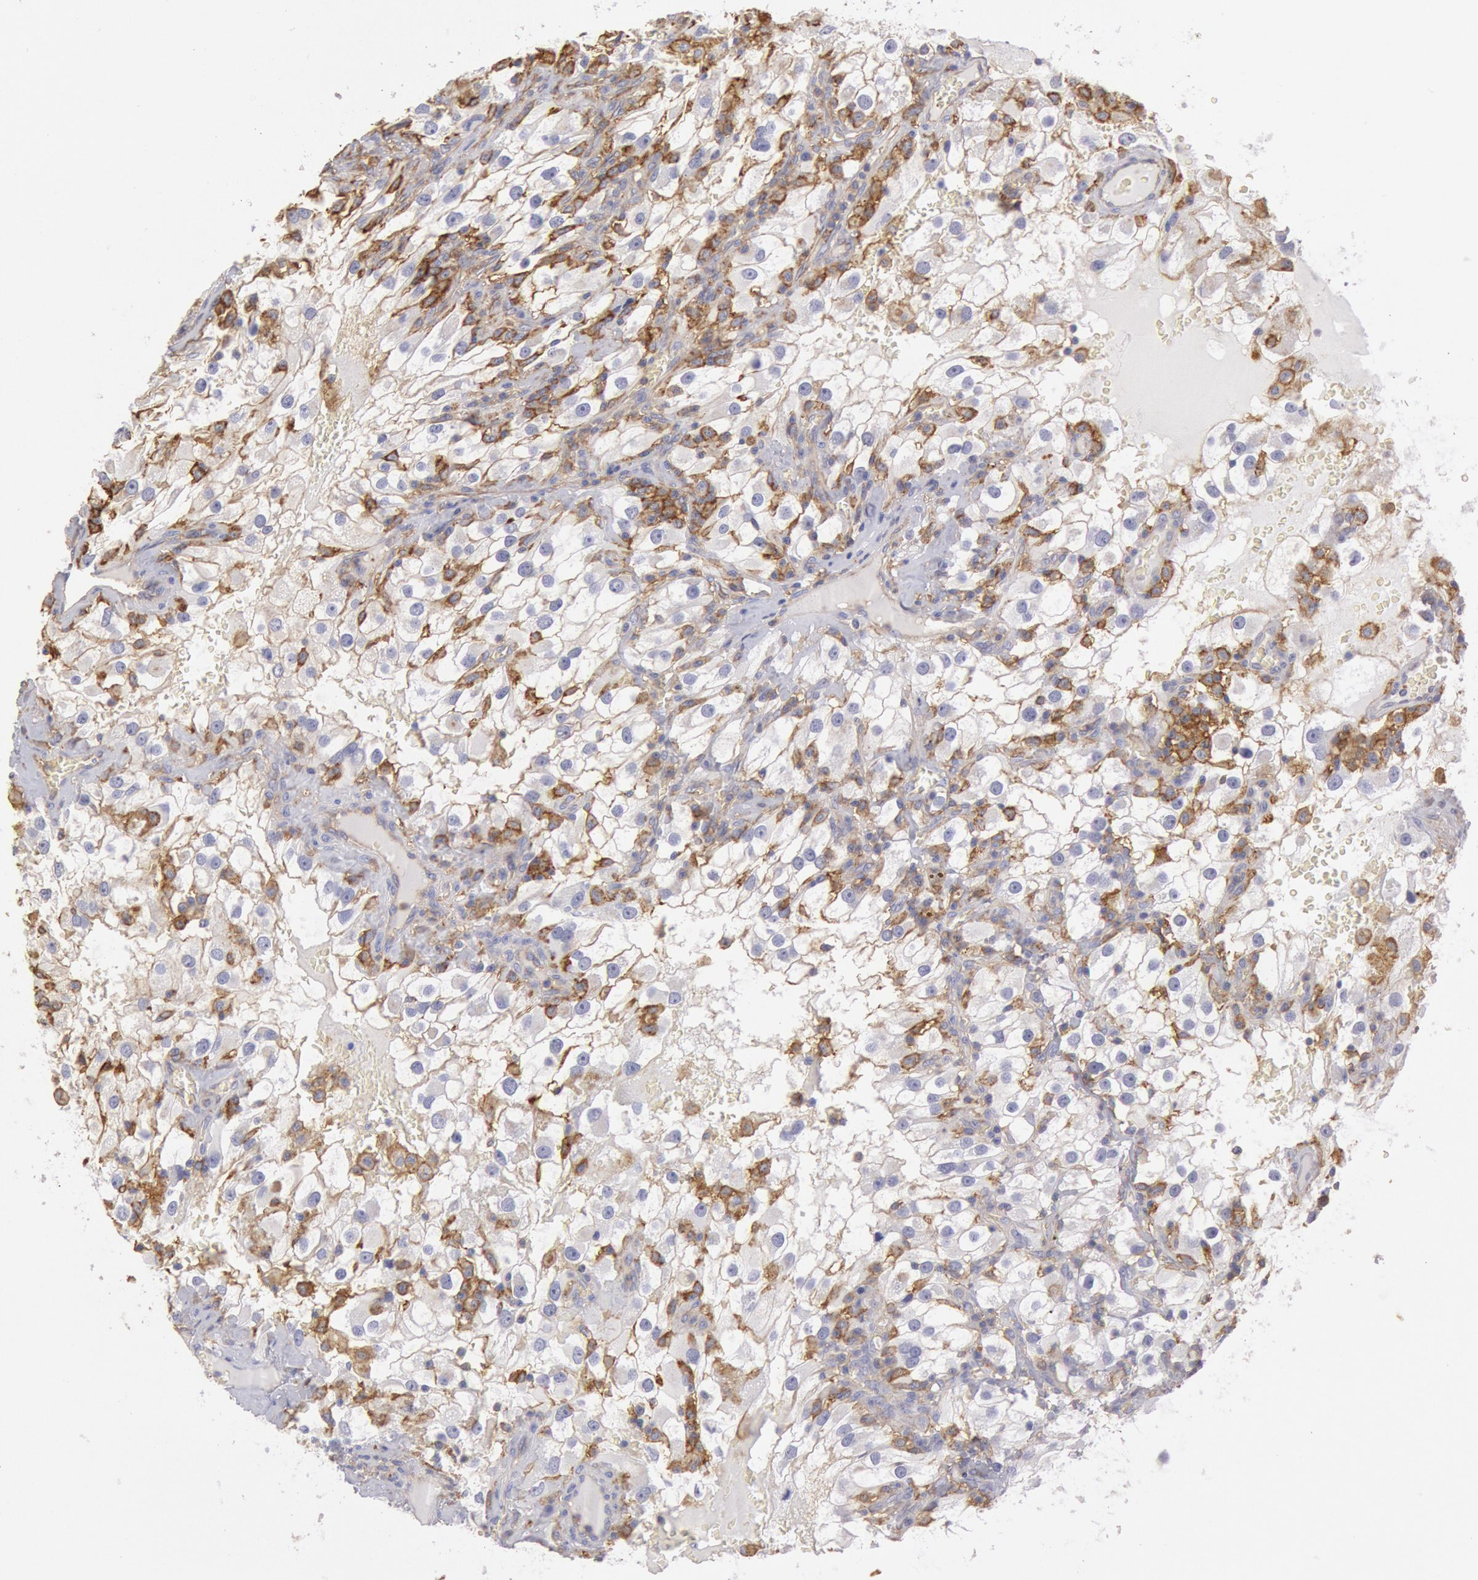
{"staining": {"intensity": "moderate", "quantity": "25%-75%", "location": "cytoplasmic/membranous"}, "tissue": "renal cancer", "cell_type": "Tumor cells", "image_type": "cancer", "snomed": [{"axis": "morphology", "description": "Adenocarcinoma, NOS"}, {"axis": "topography", "description": "Kidney"}], "caption": "DAB immunohistochemical staining of human adenocarcinoma (renal) reveals moderate cytoplasmic/membranous protein expression in approximately 25%-75% of tumor cells.", "gene": "SNAP23", "patient": {"sex": "female", "age": 52}}